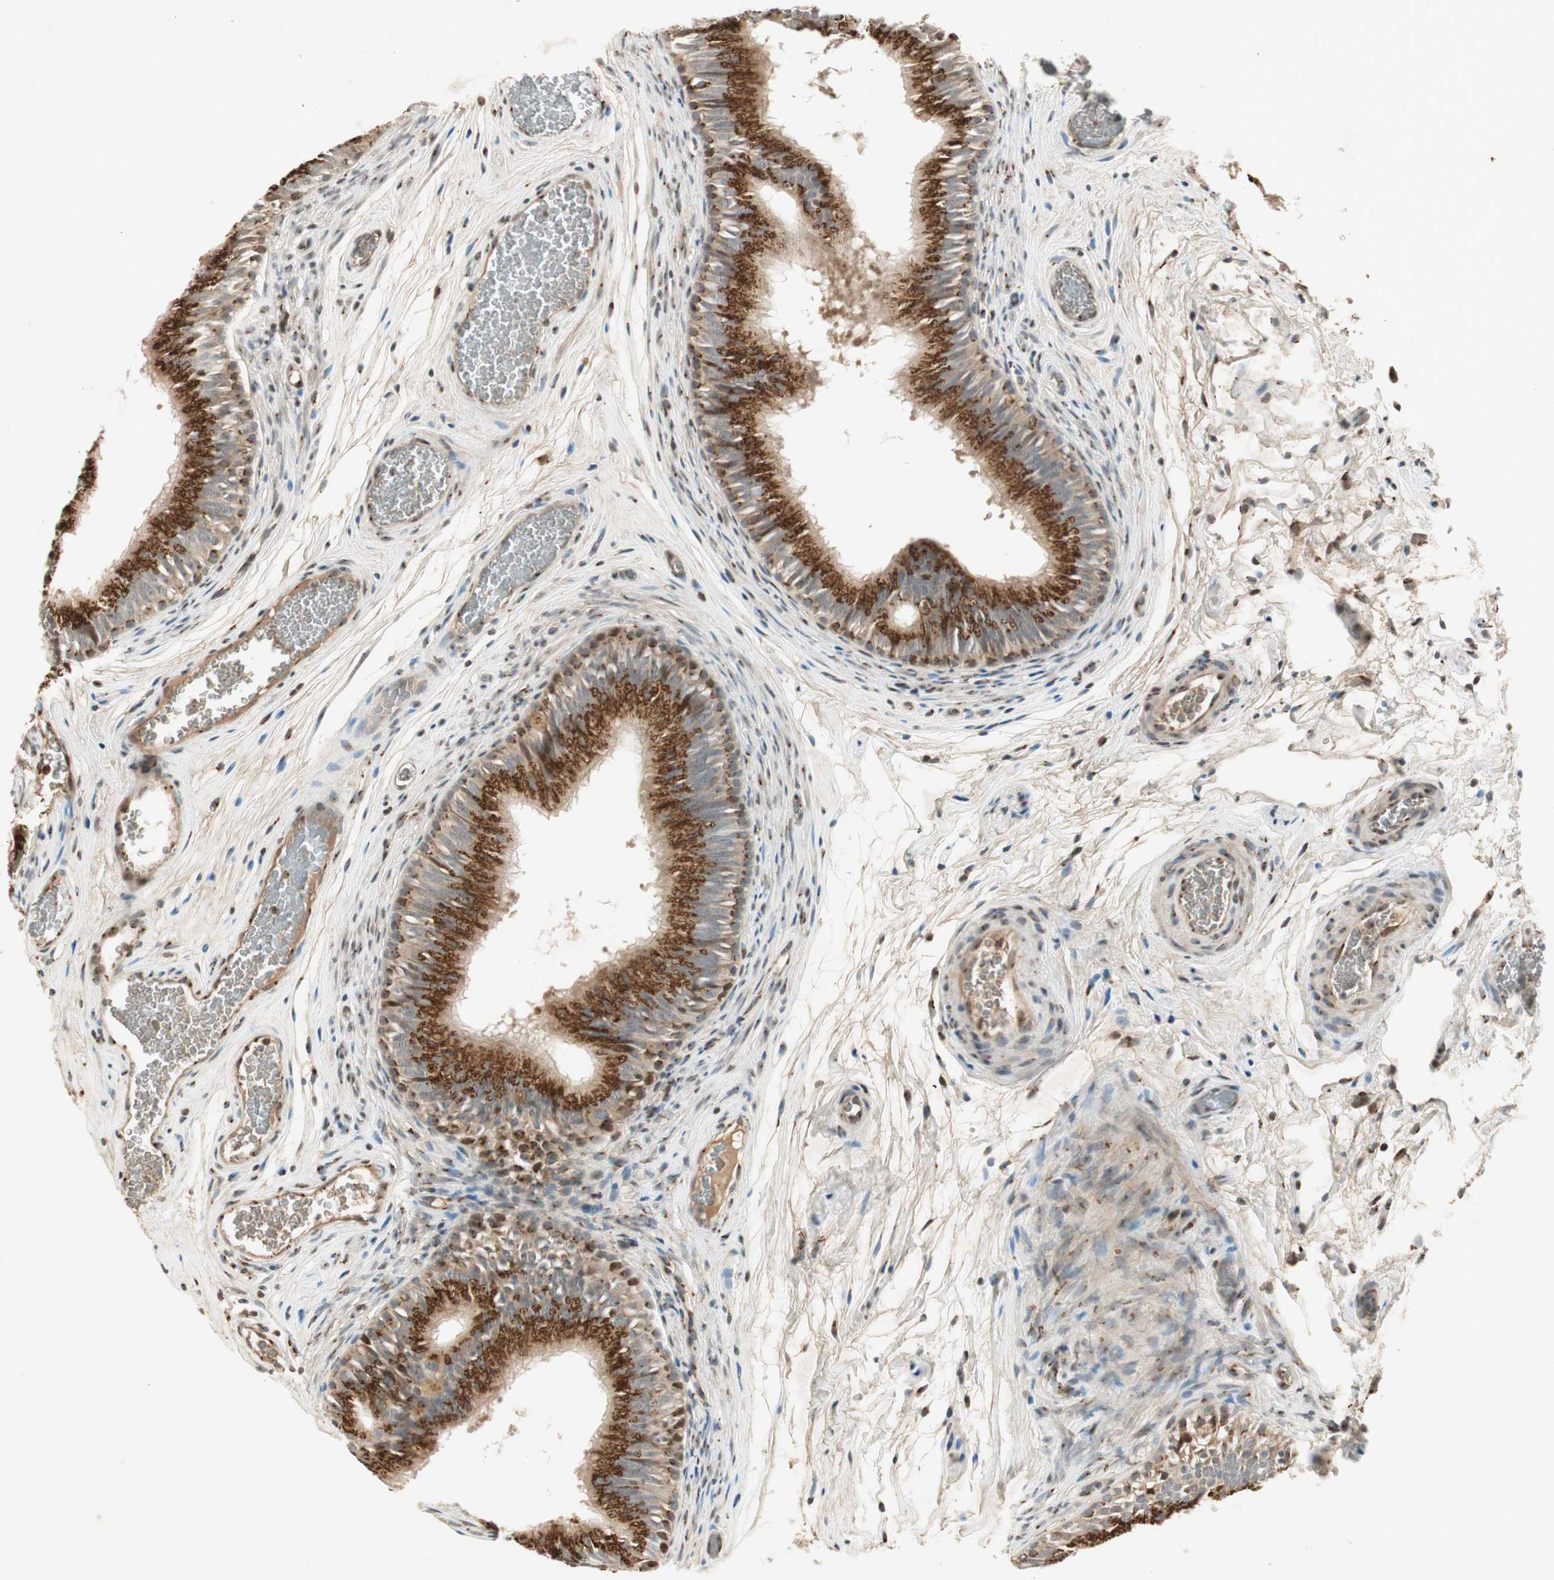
{"staining": {"intensity": "moderate", "quantity": ">75%", "location": "cytoplasmic/membranous"}, "tissue": "epididymis", "cell_type": "Glandular cells", "image_type": "normal", "snomed": [{"axis": "morphology", "description": "Normal tissue, NOS"}, {"axis": "topography", "description": "Epididymis"}], "caption": "This histopathology image exhibits normal epididymis stained with IHC to label a protein in brown. The cytoplasmic/membranous of glandular cells show moderate positivity for the protein. Nuclei are counter-stained blue.", "gene": "NEO1", "patient": {"sex": "male", "age": 36}}